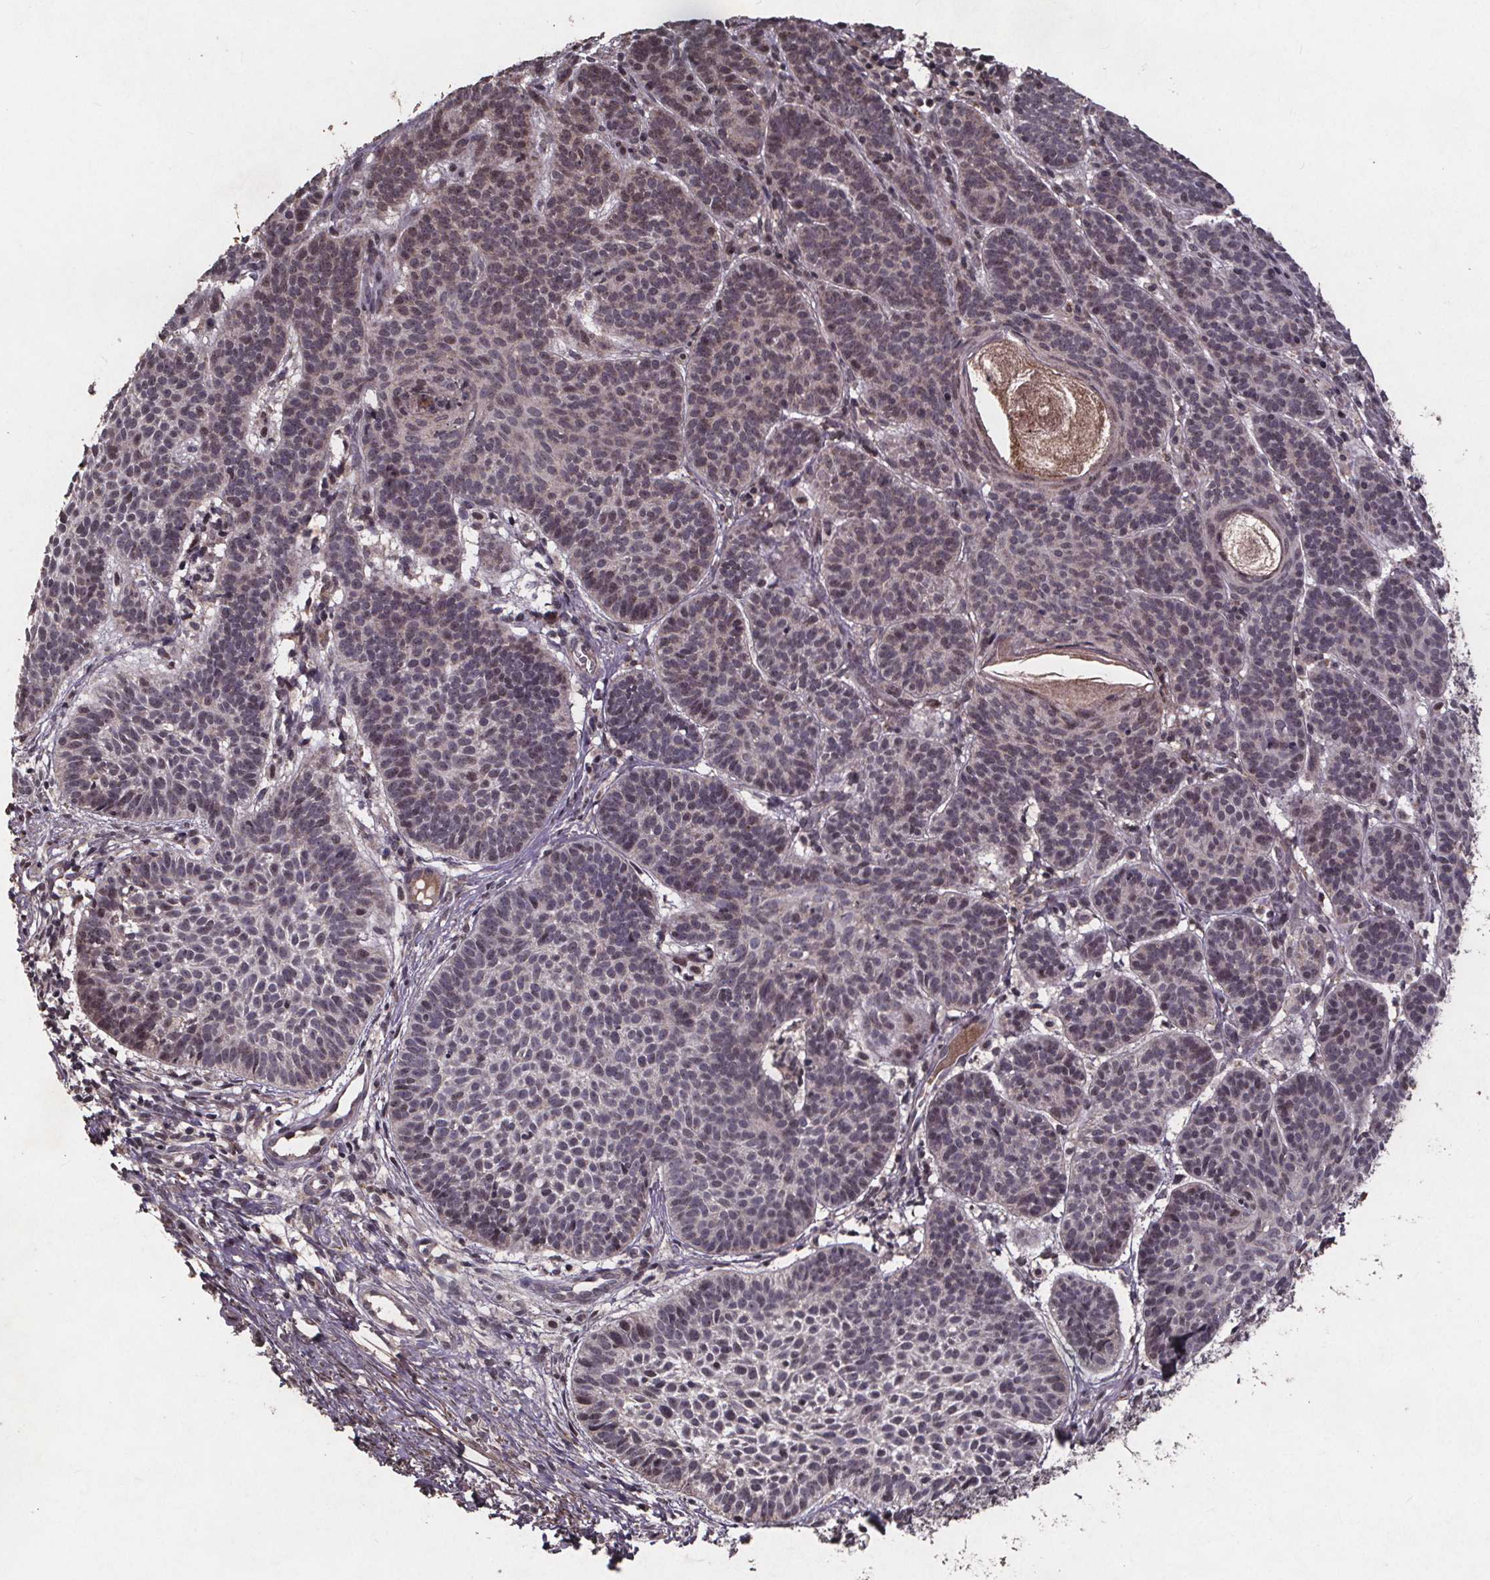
{"staining": {"intensity": "weak", "quantity": "<25%", "location": "nuclear"}, "tissue": "skin cancer", "cell_type": "Tumor cells", "image_type": "cancer", "snomed": [{"axis": "morphology", "description": "Basal cell carcinoma"}, {"axis": "topography", "description": "Skin"}], "caption": "High magnification brightfield microscopy of skin basal cell carcinoma stained with DAB (3,3'-diaminobenzidine) (brown) and counterstained with hematoxylin (blue): tumor cells show no significant expression.", "gene": "GPX3", "patient": {"sex": "male", "age": 72}}